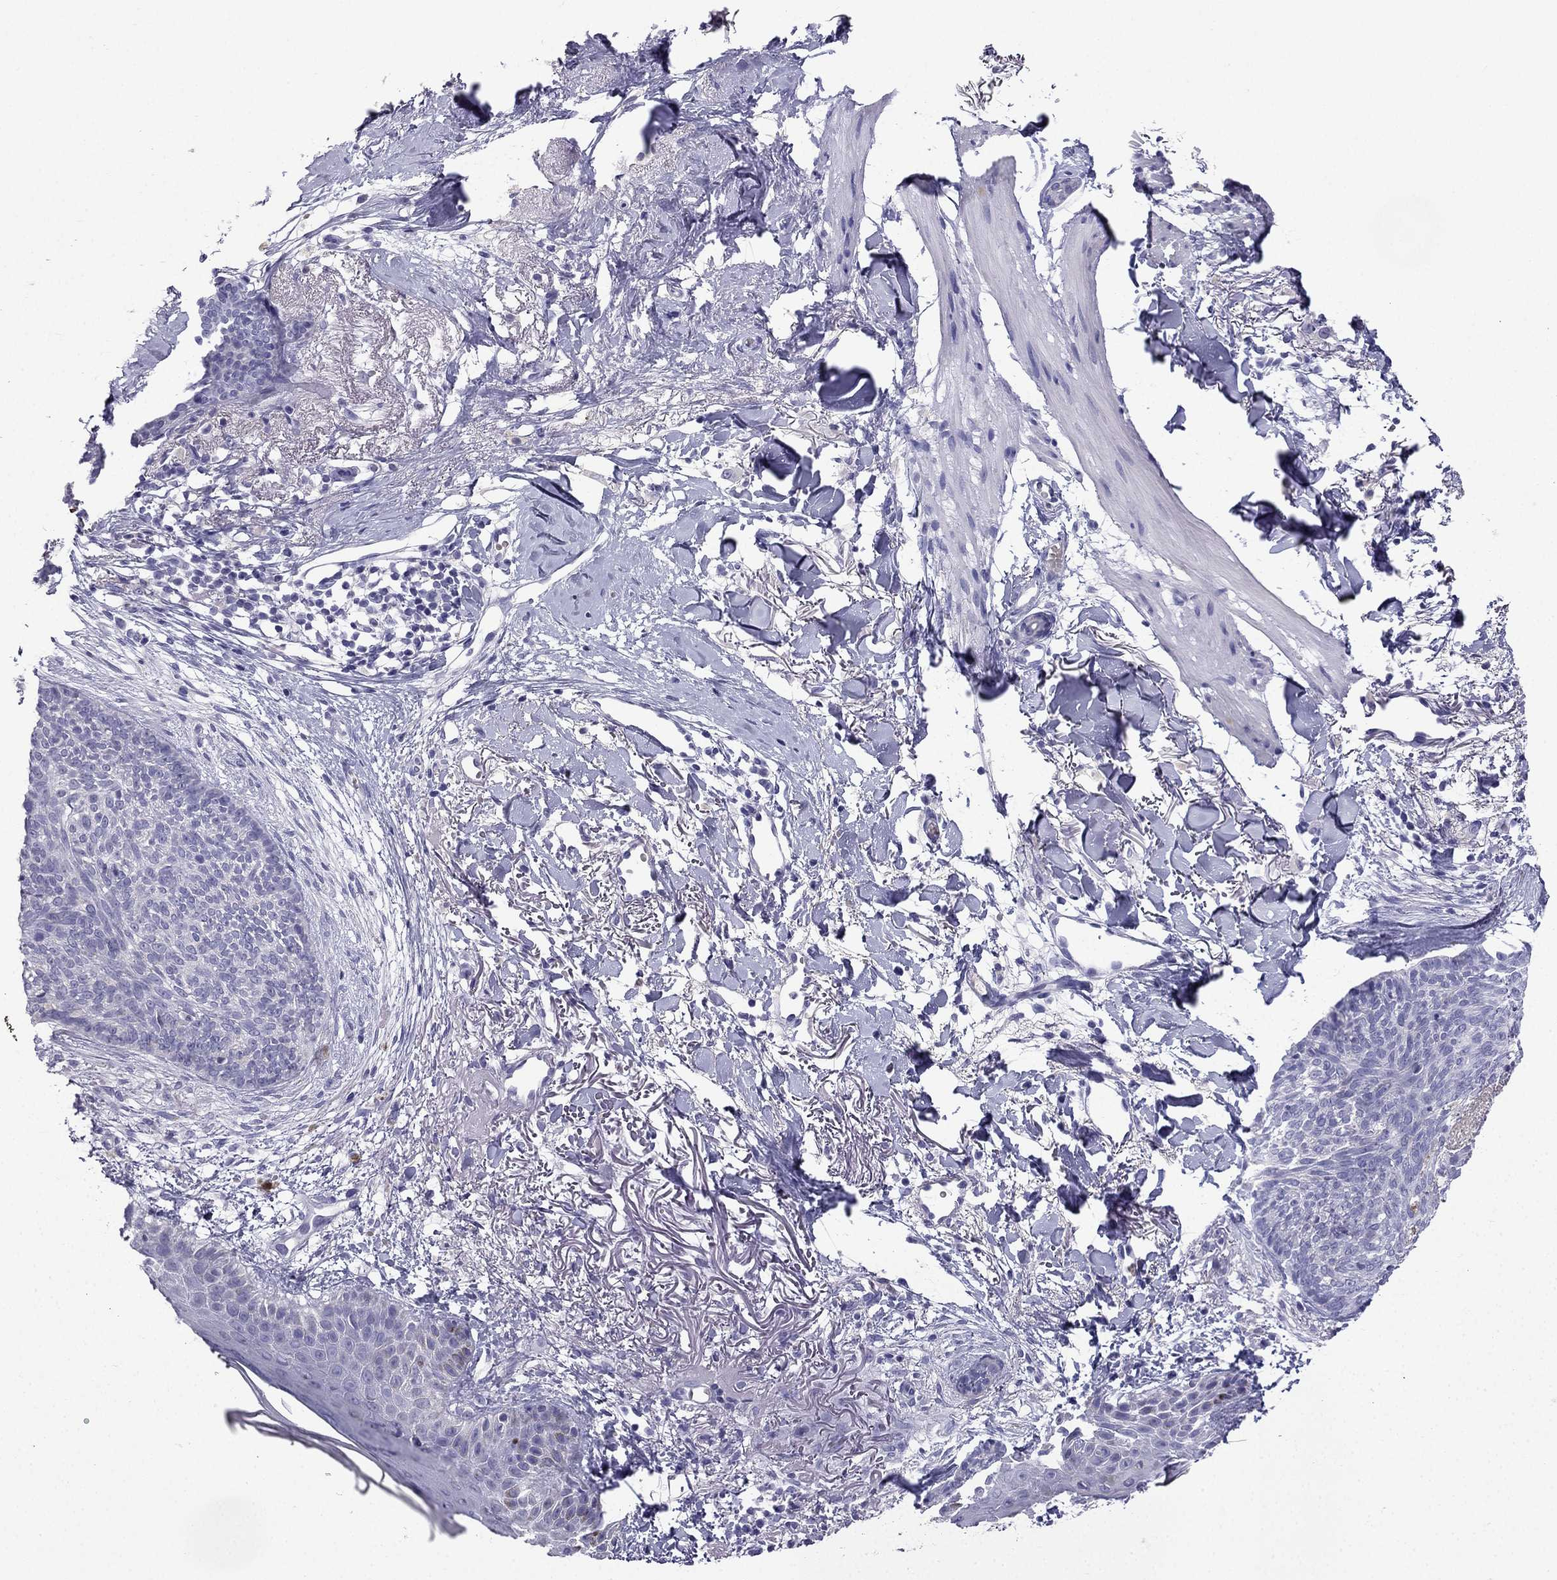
{"staining": {"intensity": "negative", "quantity": "none", "location": "none"}, "tissue": "skin cancer", "cell_type": "Tumor cells", "image_type": "cancer", "snomed": [{"axis": "morphology", "description": "Normal tissue, NOS"}, {"axis": "morphology", "description": "Basal cell carcinoma"}, {"axis": "topography", "description": "Skin"}], "caption": "Immunohistochemistry of basal cell carcinoma (skin) shows no expression in tumor cells. Brightfield microscopy of immunohistochemistry (IHC) stained with DAB (3,3'-diaminobenzidine) (brown) and hematoxylin (blue), captured at high magnification.", "gene": "NPTX1", "patient": {"sex": "male", "age": 84}}